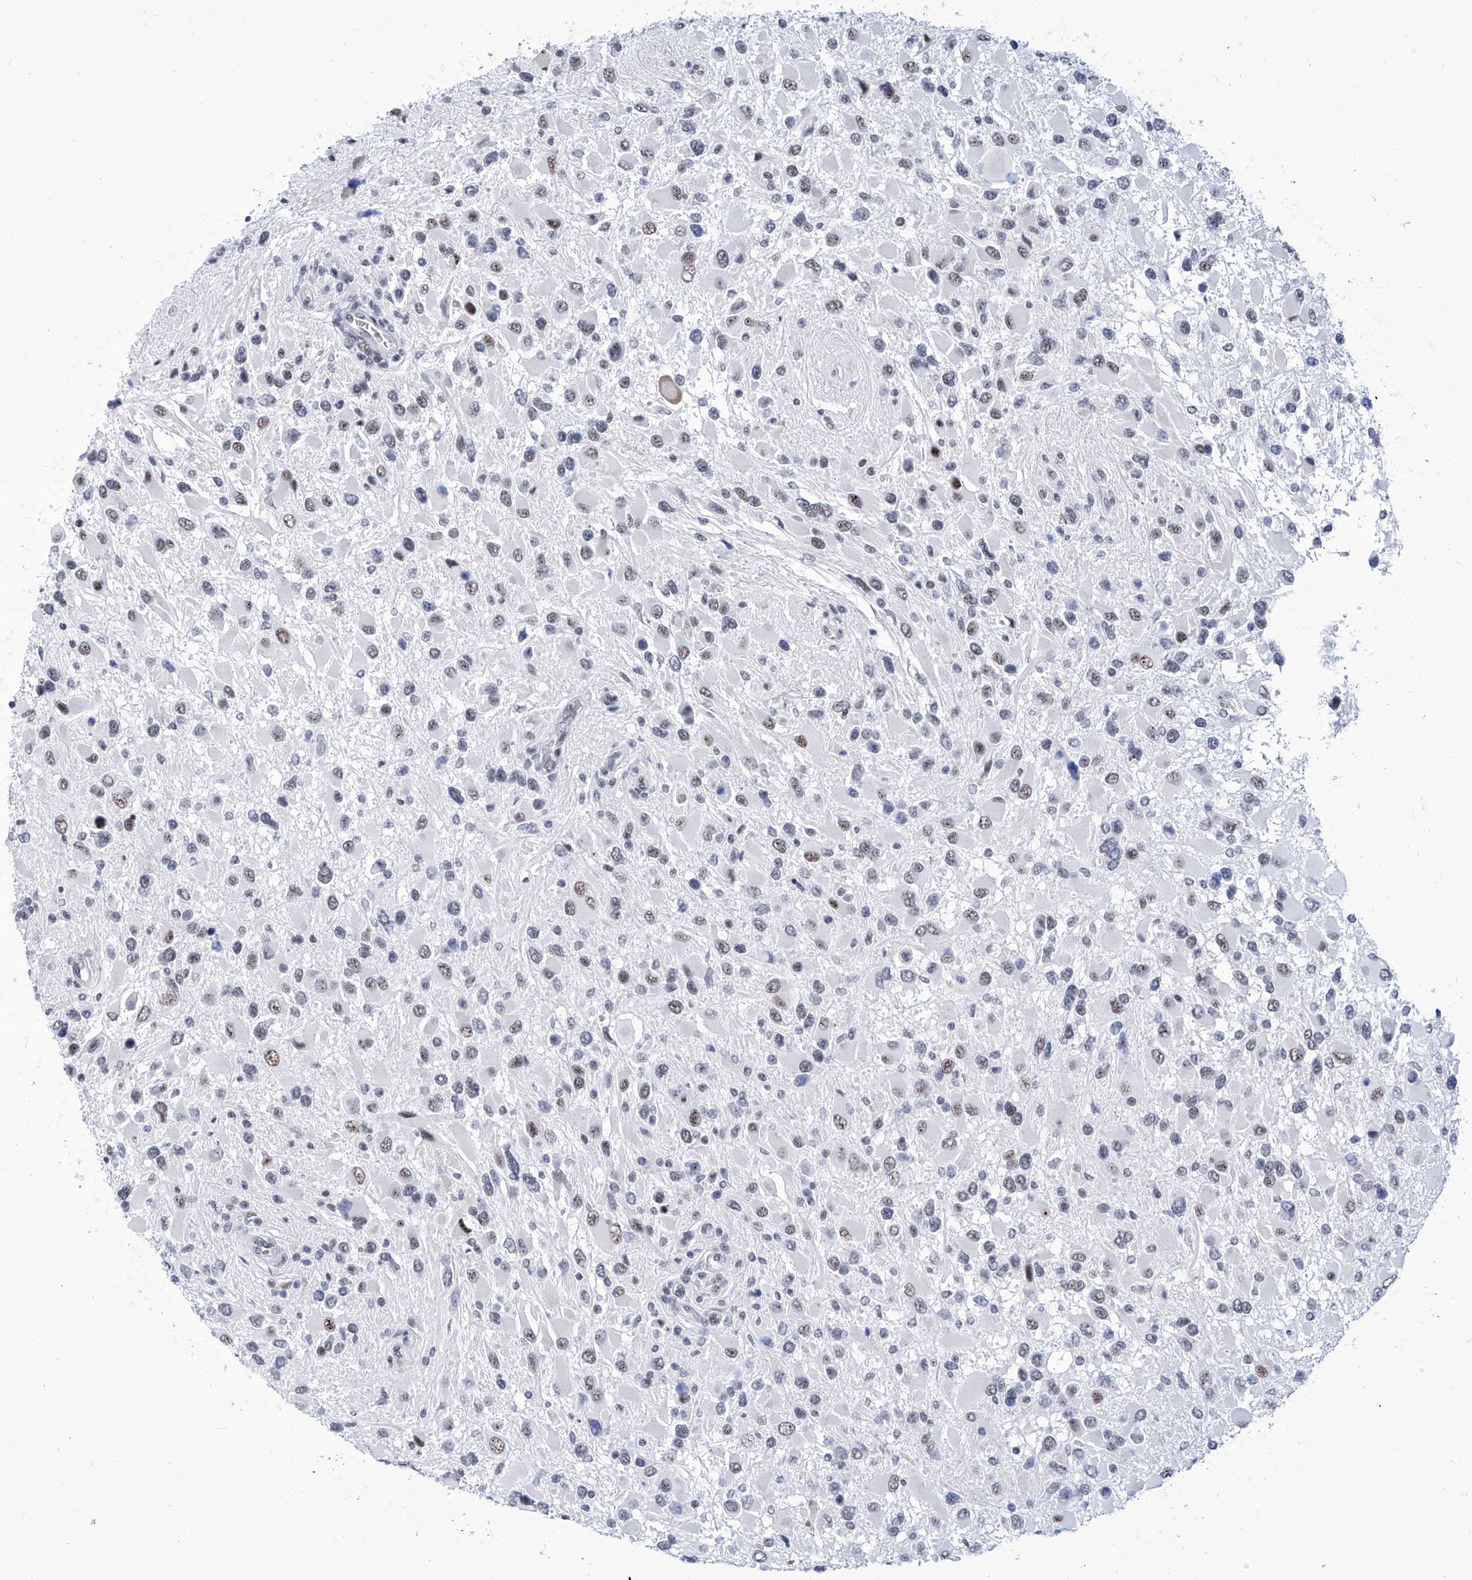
{"staining": {"intensity": "weak", "quantity": "25%-75%", "location": "nuclear"}, "tissue": "glioma", "cell_type": "Tumor cells", "image_type": "cancer", "snomed": [{"axis": "morphology", "description": "Glioma, malignant, High grade"}, {"axis": "topography", "description": "Brain"}], "caption": "Tumor cells demonstrate low levels of weak nuclear staining in approximately 25%-75% of cells in high-grade glioma (malignant).", "gene": "SART1", "patient": {"sex": "male", "age": 53}}